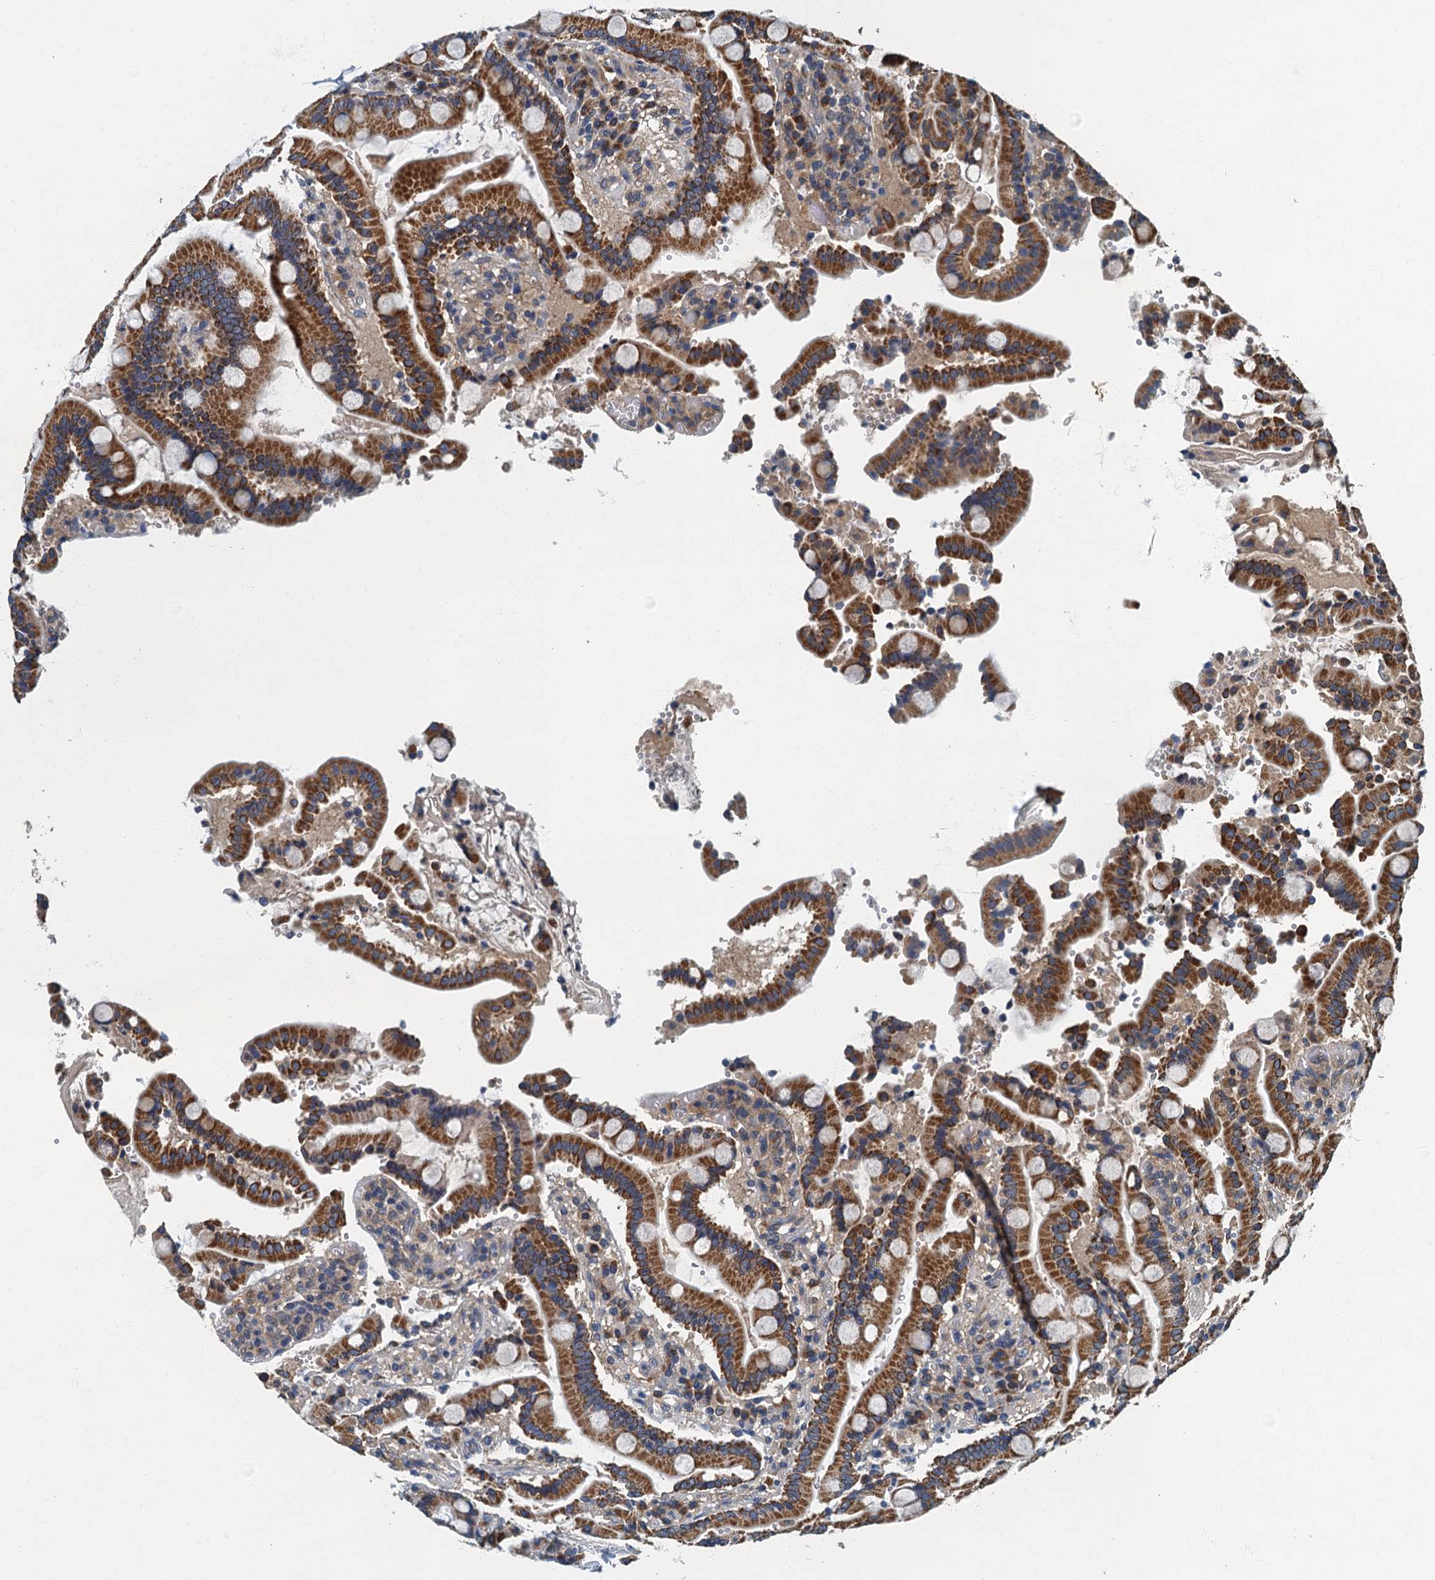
{"staining": {"intensity": "strong", "quantity": ">75%", "location": "cytoplasmic/membranous"}, "tissue": "duodenum", "cell_type": "Glandular cells", "image_type": "normal", "snomed": [{"axis": "morphology", "description": "Normal tissue, NOS"}, {"axis": "topography", "description": "Small intestine, NOS"}], "caption": "Strong cytoplasmic/membranous expression for a protein is present in about >75% of glandular cells of benign duodenum using immunohistochemistry.", "gene": "DDX49", "patient": {"sex": "female", "age": 71}}